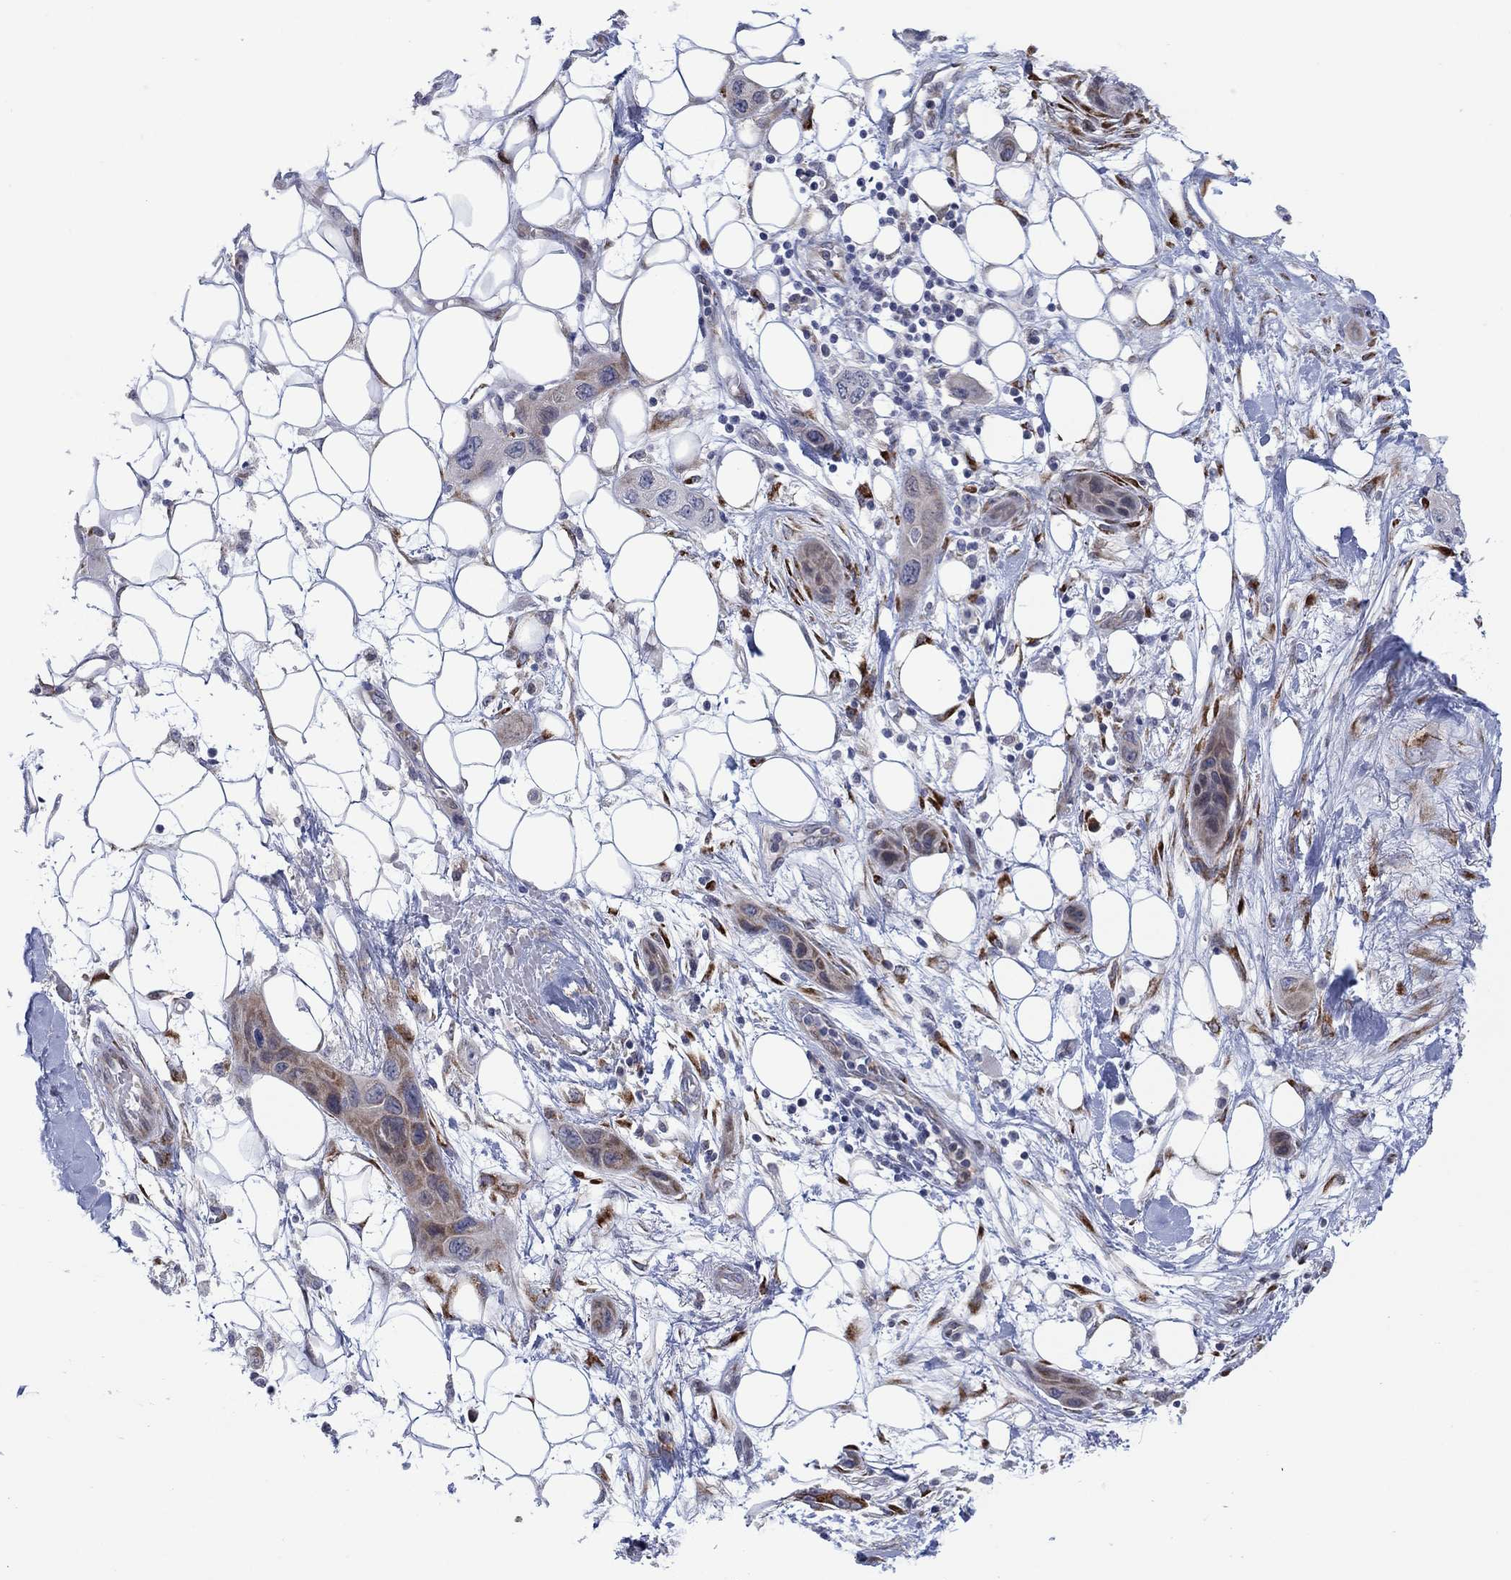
{"staining": {"intensity": "moderate", "quantity": "<25%", "location": "cytoplasmic/membranous"}, "tissue": "skin cancer", "cell_type": "Tumor cells", "image_type": "cancer", "snomed": [{"axis": "morphology", "description": "Squamous cell carcinoma, NOS"}, {"axis": "topography", "description": "Skin"}], "caption": "High-power microscopy captured an immunohistochemistry (IHC) image of skin cancer (squamous cell carcinoma), revealing moderate cytoplasmic/membranous positivity in approximately <25% of tumor cells. Nuclei are stained in blue.", "gene": "TTC21B", "patient": {"sex": "male", "age": 79}}